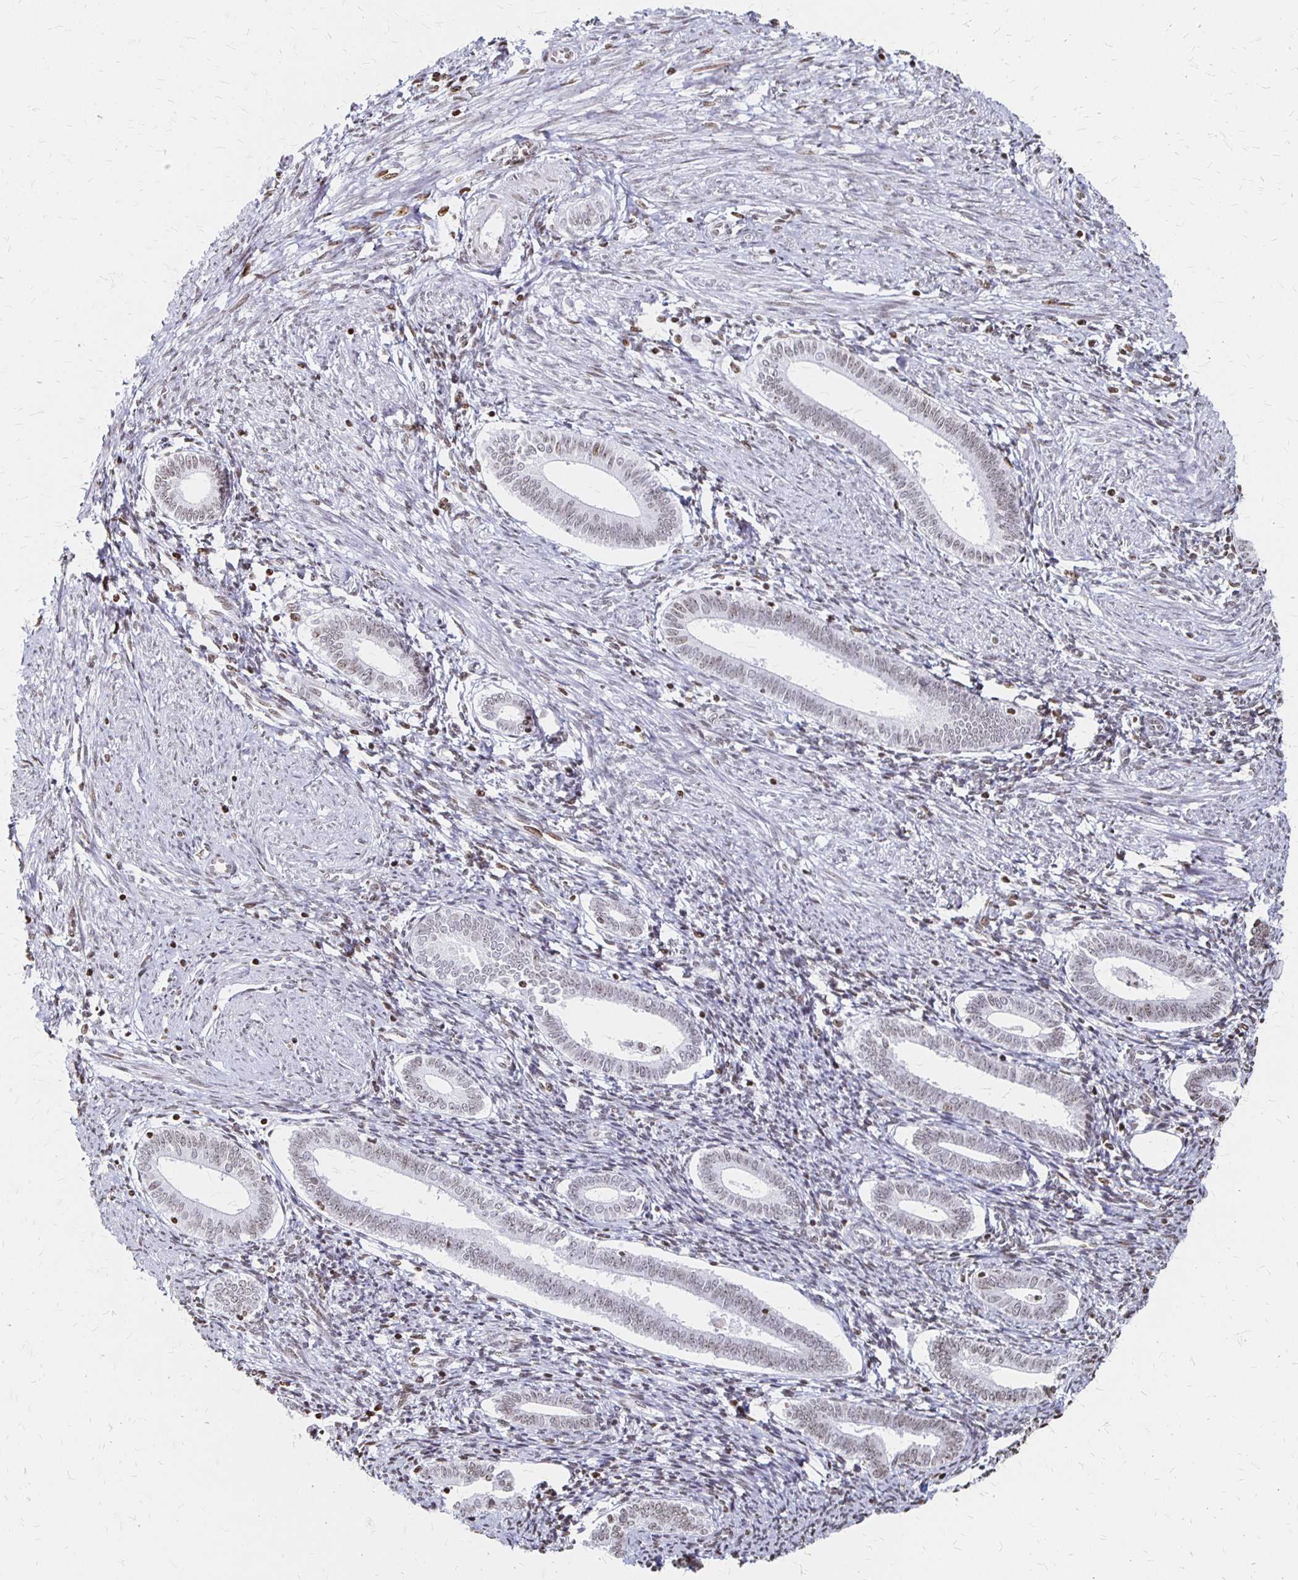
{"staining": {"intensity": "weak", "quantity": "<25%", "location": "nuclear"}, "tissue": "endometrium", "cell_type": "Cells in endometrial stroma", "image_type": "normal", "snomed": [{"axis": "morphology", "description": "Normal tissue, NOS"}, {"axis": "topography", "description": "Endometrium"}], "caption": "This is an immunohistochemistry (IHC) histopathology image of normal endometrium. There is no positivity in cells in endometrial stroma.", "gene": "ZNF280C", "patient": {"sex": "female", "age": 41}}